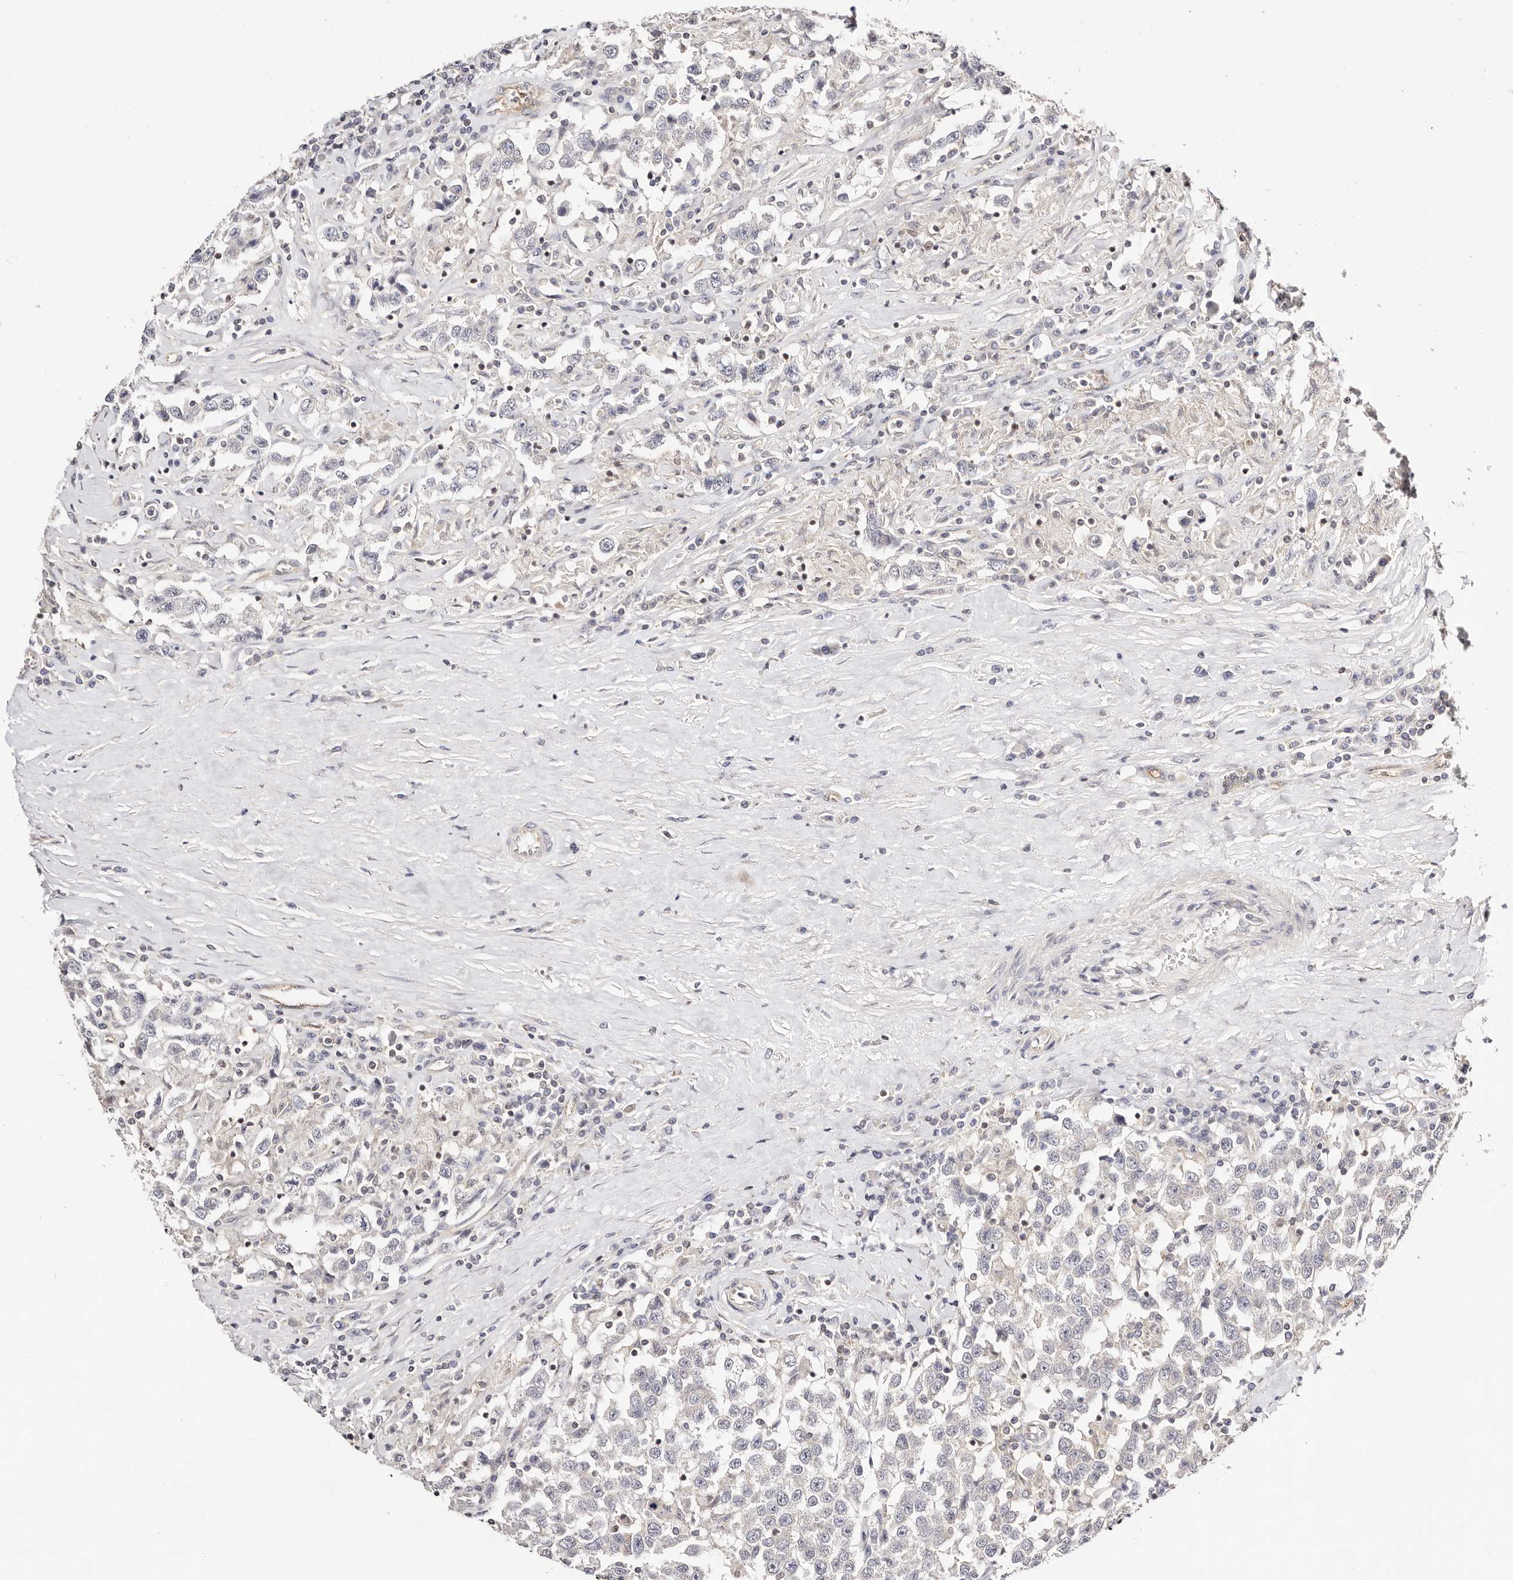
{"staining": {"intensity": "negative", "quantity": "none", "location": "none"}, "tissue": "testis cancer", "cell_type": "Tumor cells", "image_type": "cancer", "snomed": [{"axis": "morphology", "description": "Seminoma, NOS"}, {"axis": "topography", "description": "Testis"}], "caption": "This histopathology image is of testis seminoma stained with immunohistochemistry (IHC) to label a protein in brown with the nuclei are counter-stained blue. There is no staining in tumor cells.", "gene": "STAT5A", "patient": {"sex": "male", "age": 41}}